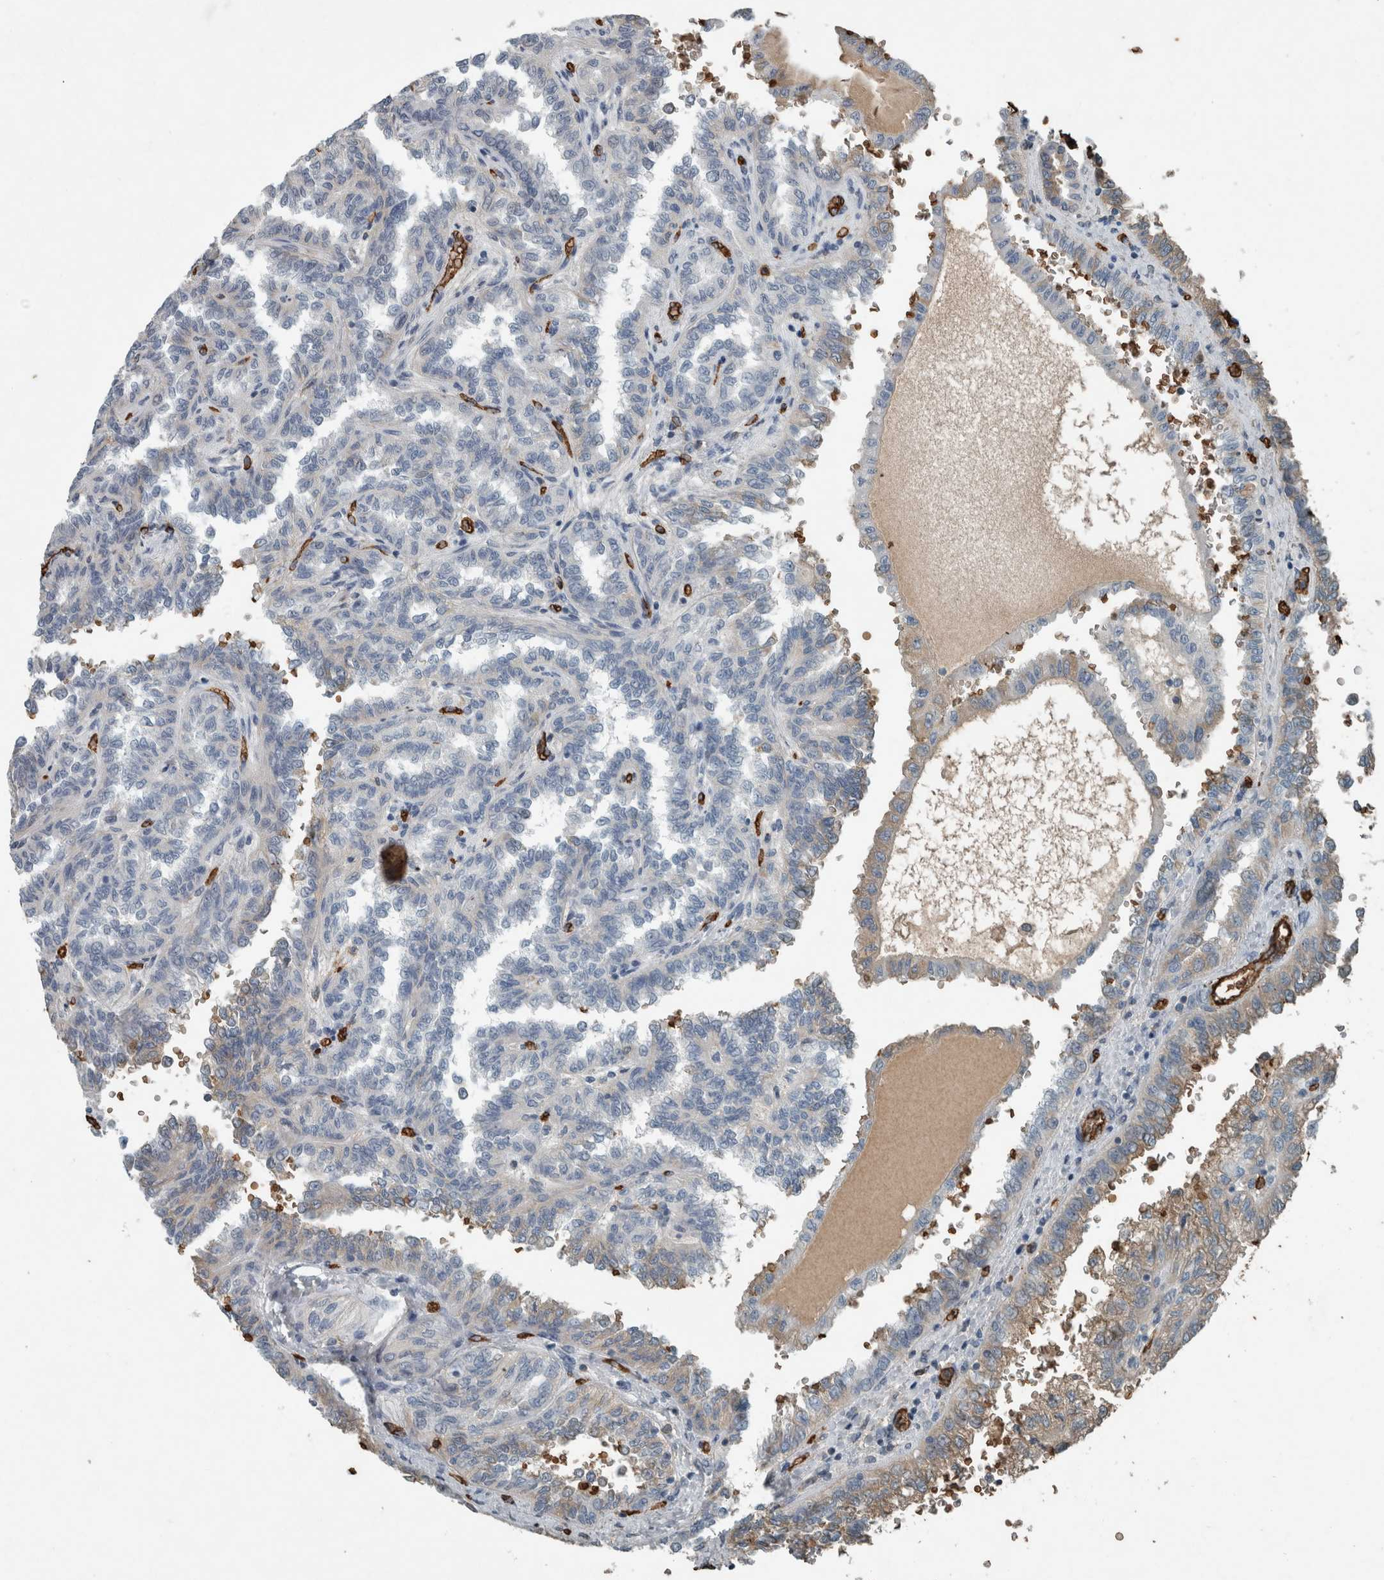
{"staining": {"intensity": "weak", "quantity": "<25%", "location": "cytoplasmic/membranous"}, "tissue": "renal cancer", "cell_type": "Tumor cells", "image_type": "cancer", "snomed": [{"axis": "morphology", "description": "Inflammation, NOS"}, {"axis": "morphology", "description": "Adenocarcinoma, NOS"}, {"axis": "topography", "description": "Kidney"}], "caption": "Immunohistochemistry (IHC) of human renal cancer shows no expression in tumor cells. (DAB IHC visualized using brightfield microscopy, high magnification).", "gene": "LBP", "patient": {"sex": "male", "age": 68}}